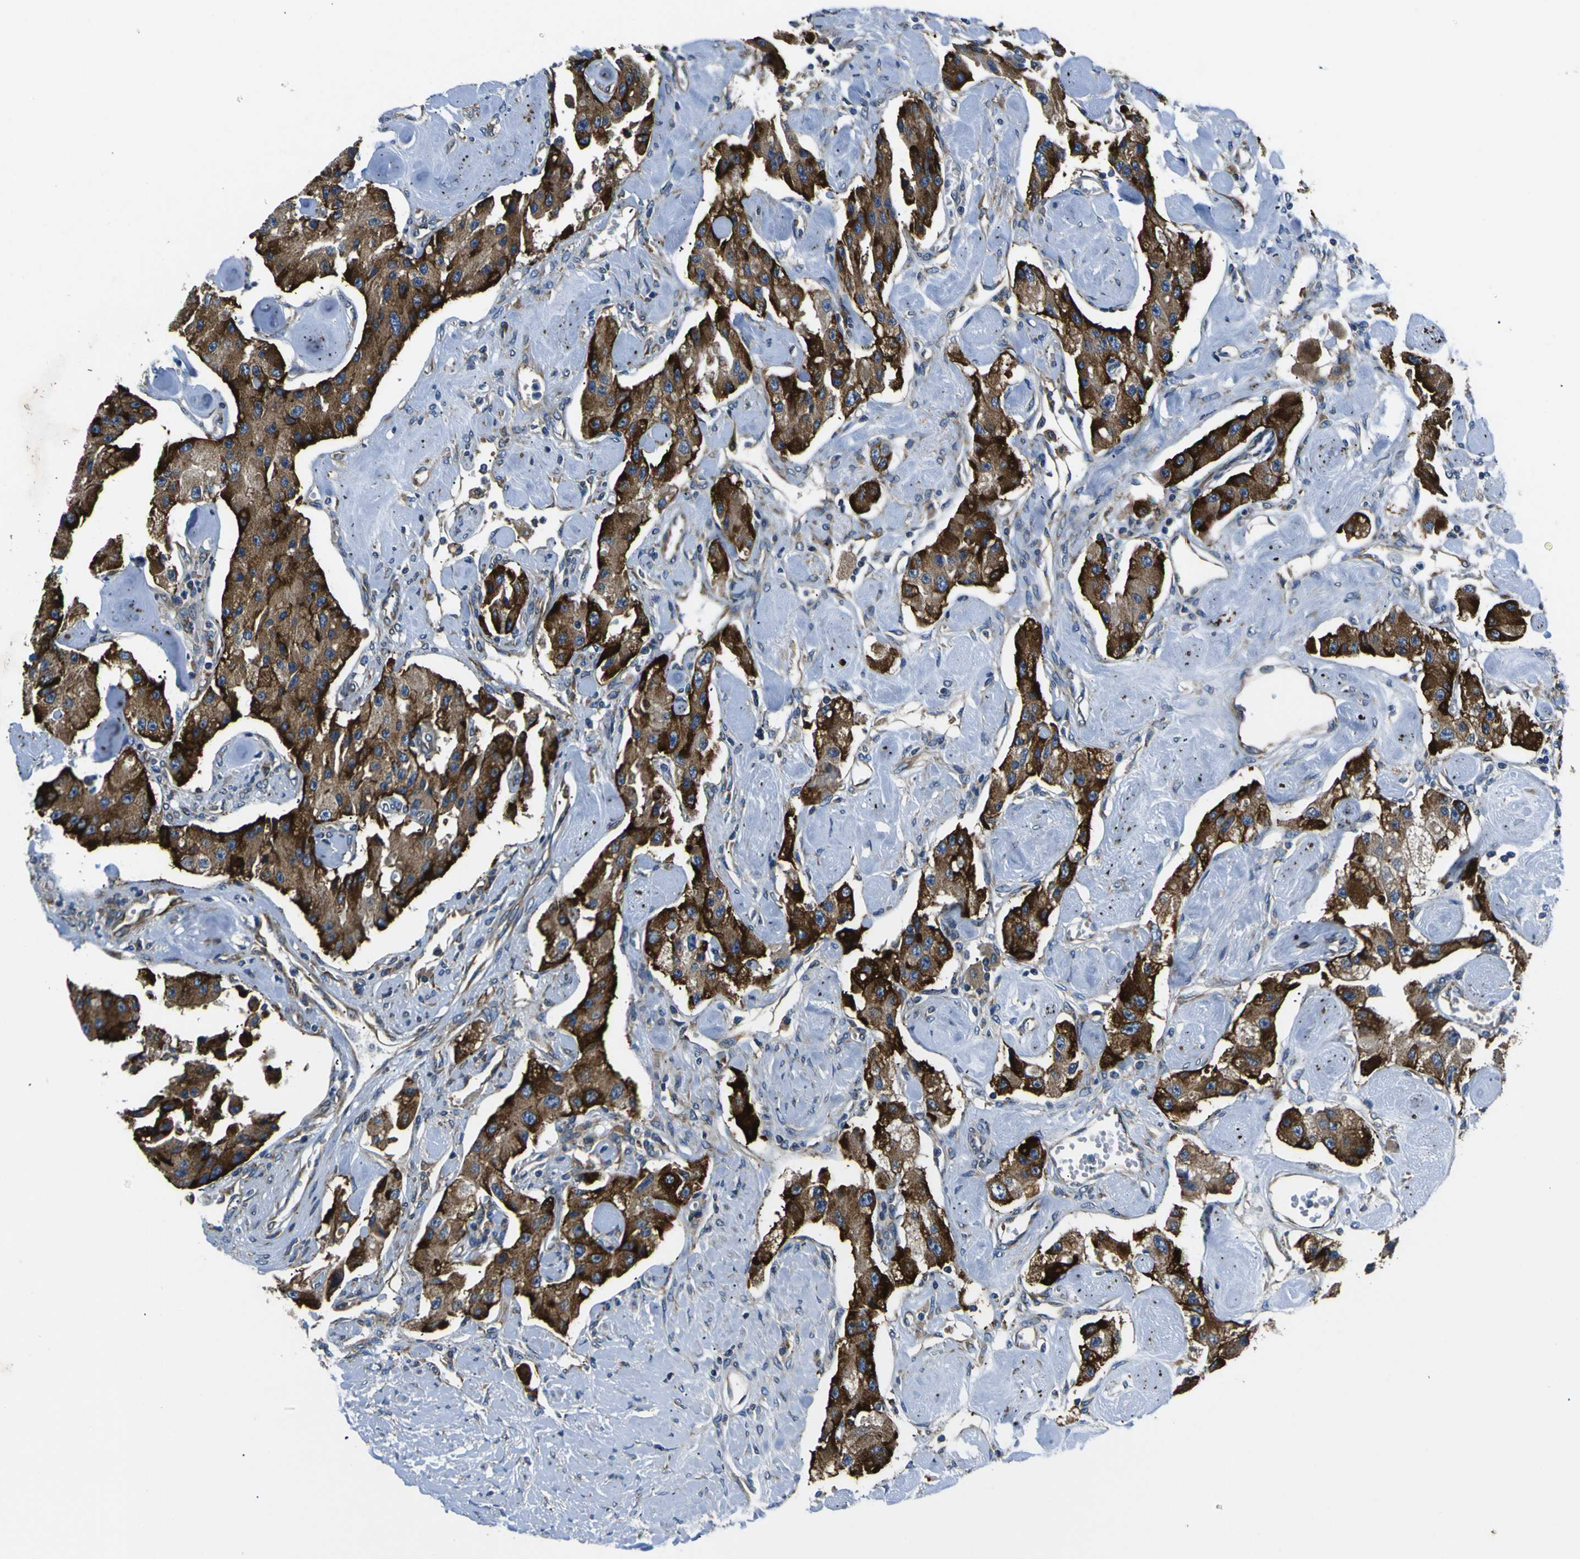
{"staining": {"intensity": "strong", "quantity": ">75%", "location": "cytoplasmic/membranous"}, "tissue": "carcinoid", "cell_type": "Tumor cells", "image_type": "cancer", "snomed": [{"axis": "morphology", "description": "Carcinoid, malignant, NOS"}, {"axis": "topography", "description": "Pancreas"}], "caption": "Human malignant carcinoid stained with a protein marker demonstrates strong staining in tumor cells.", "gene": "RPSA", "patient": {"sex": "male", "age": 41}}